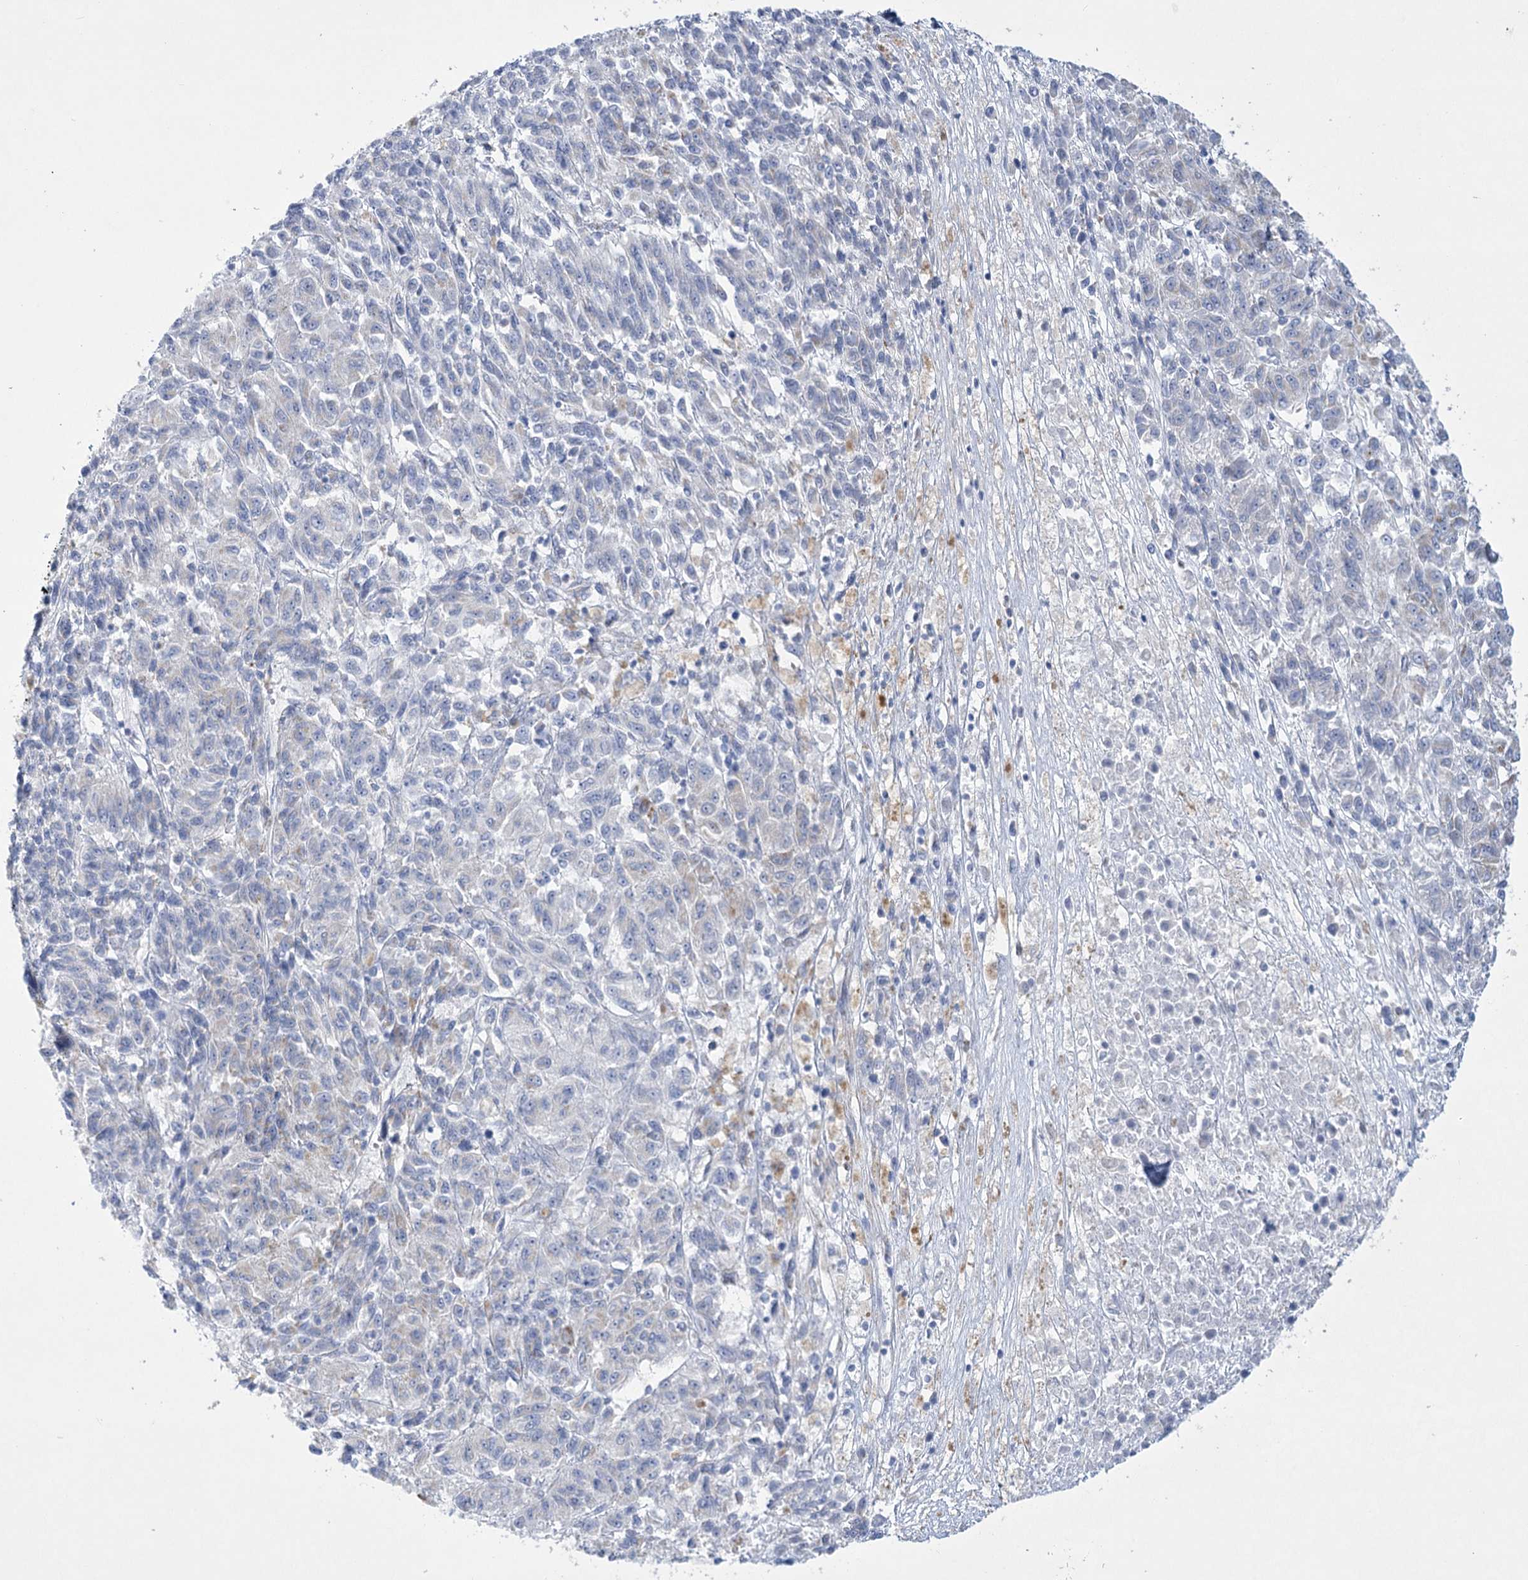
{"staining": {"intensity": "negative", "quantity": "none", "location": "none"}, "tissue": "melanoma", "cell_type": "Tumor cells", "image_type": "cancer", "snomed": [{"axis": "morphology", "description": "Malignant melanoma, Metastatic site"}, {"axis": "topography", "description": "Lung"}], "caption": "A photomicrograph of human melanoma is negative for staining in tumor cells. Brightfield microscopy of immunohistochemistry stained with DAB (3,3'-diaminobenzidine) (brown) and hematoxylin (blue), captured at high magnification.", "gene": "DHTKD1", "patient": {"sex": "male", "age": 64}}